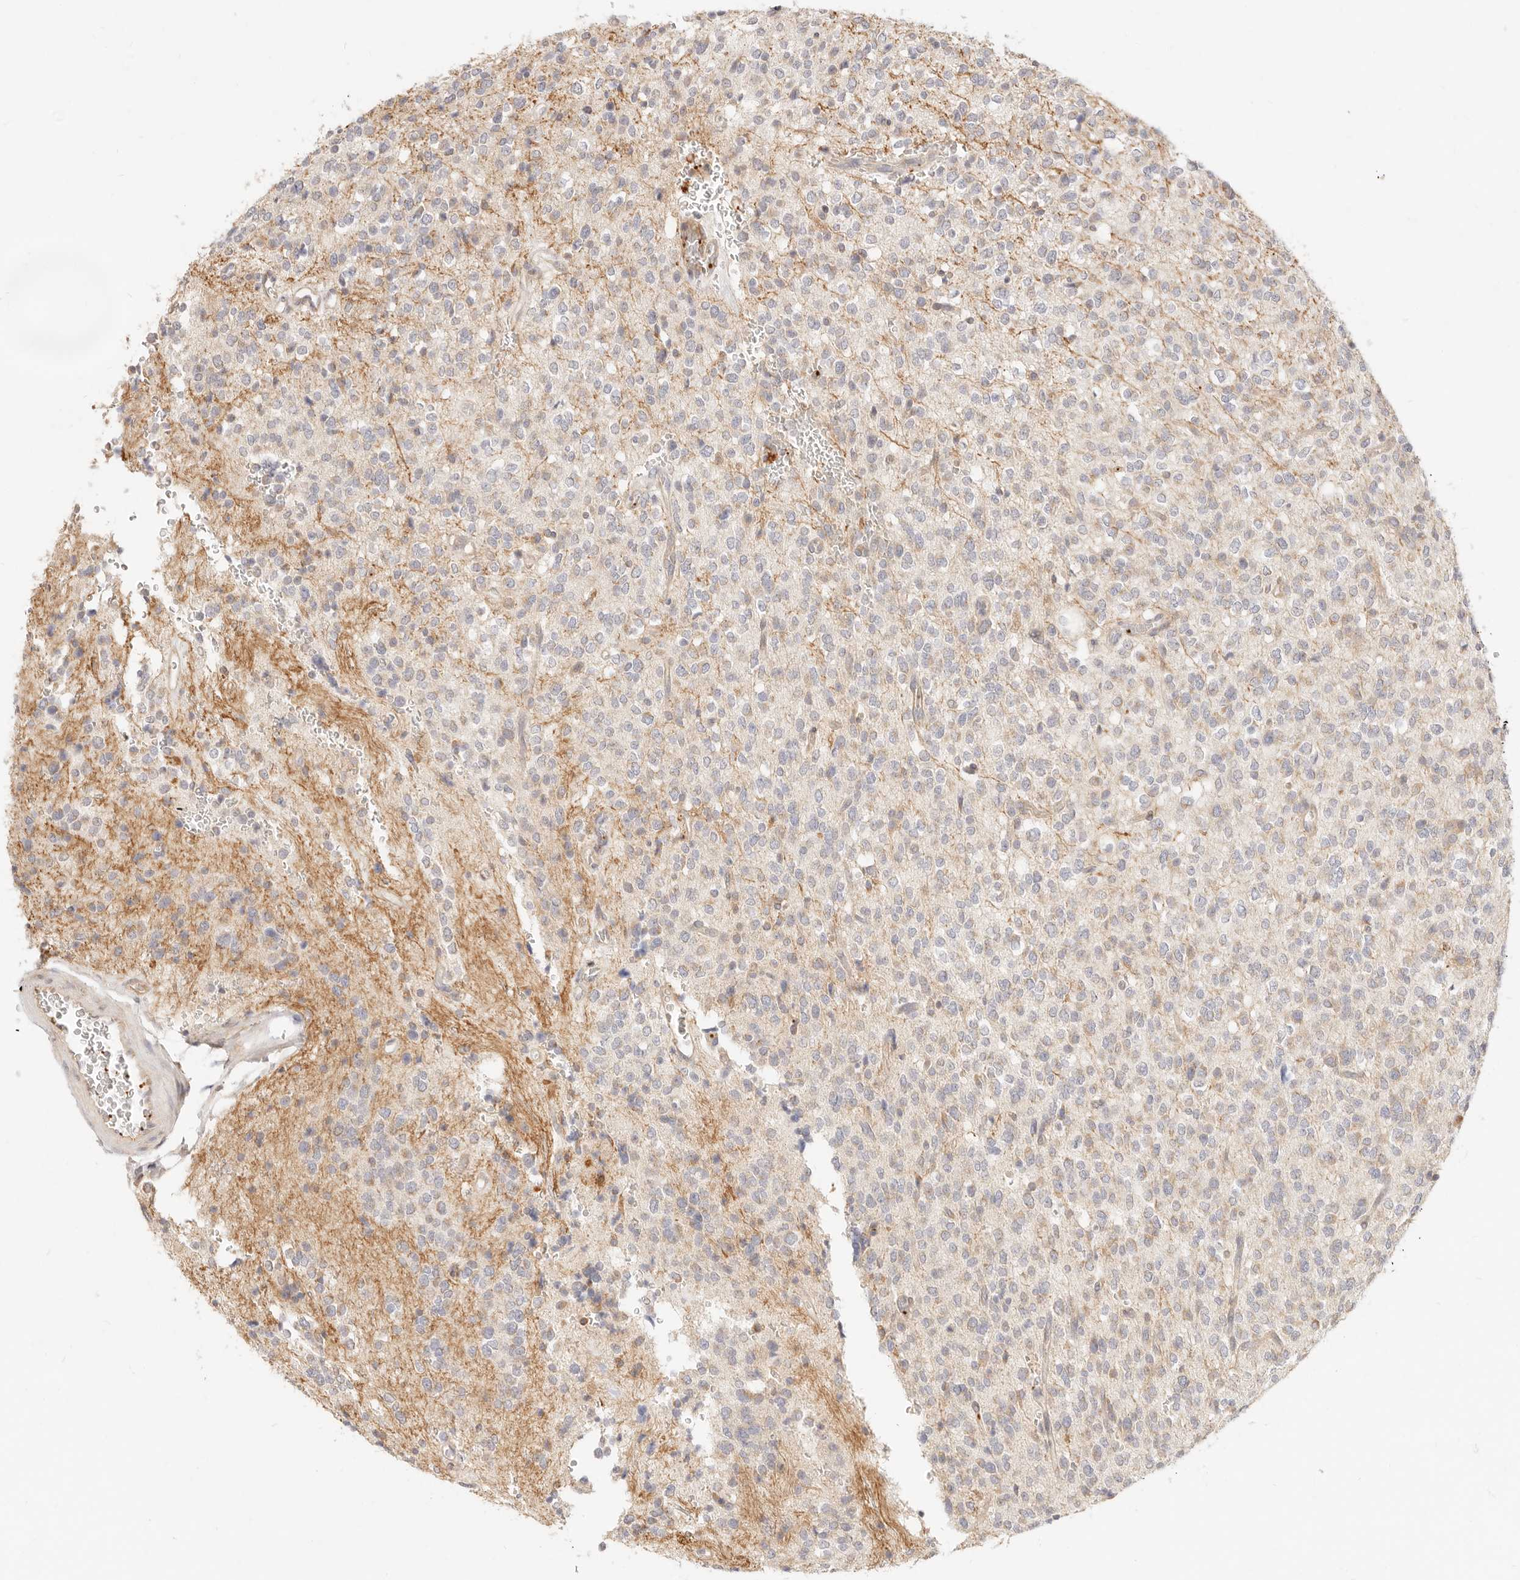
{"staining": {"intensity": "weak", "quantity": "<25%", "location": "cytoplasmic/membranous"}, "tissue": "glioma", "cell_type": "Tumor cells", "image_type": "cancer", "snomed": [{"axis": "morphology", "description": "Glioma, malignant, High grade"}, {"axis": "topography", "description": "Brain"}], "caption": "The IHC histopathology image has no significant expression in tumor cells of glioma tissue.", "gene": "UBXN10", "patient": {"sex": "male", "age": 34}}